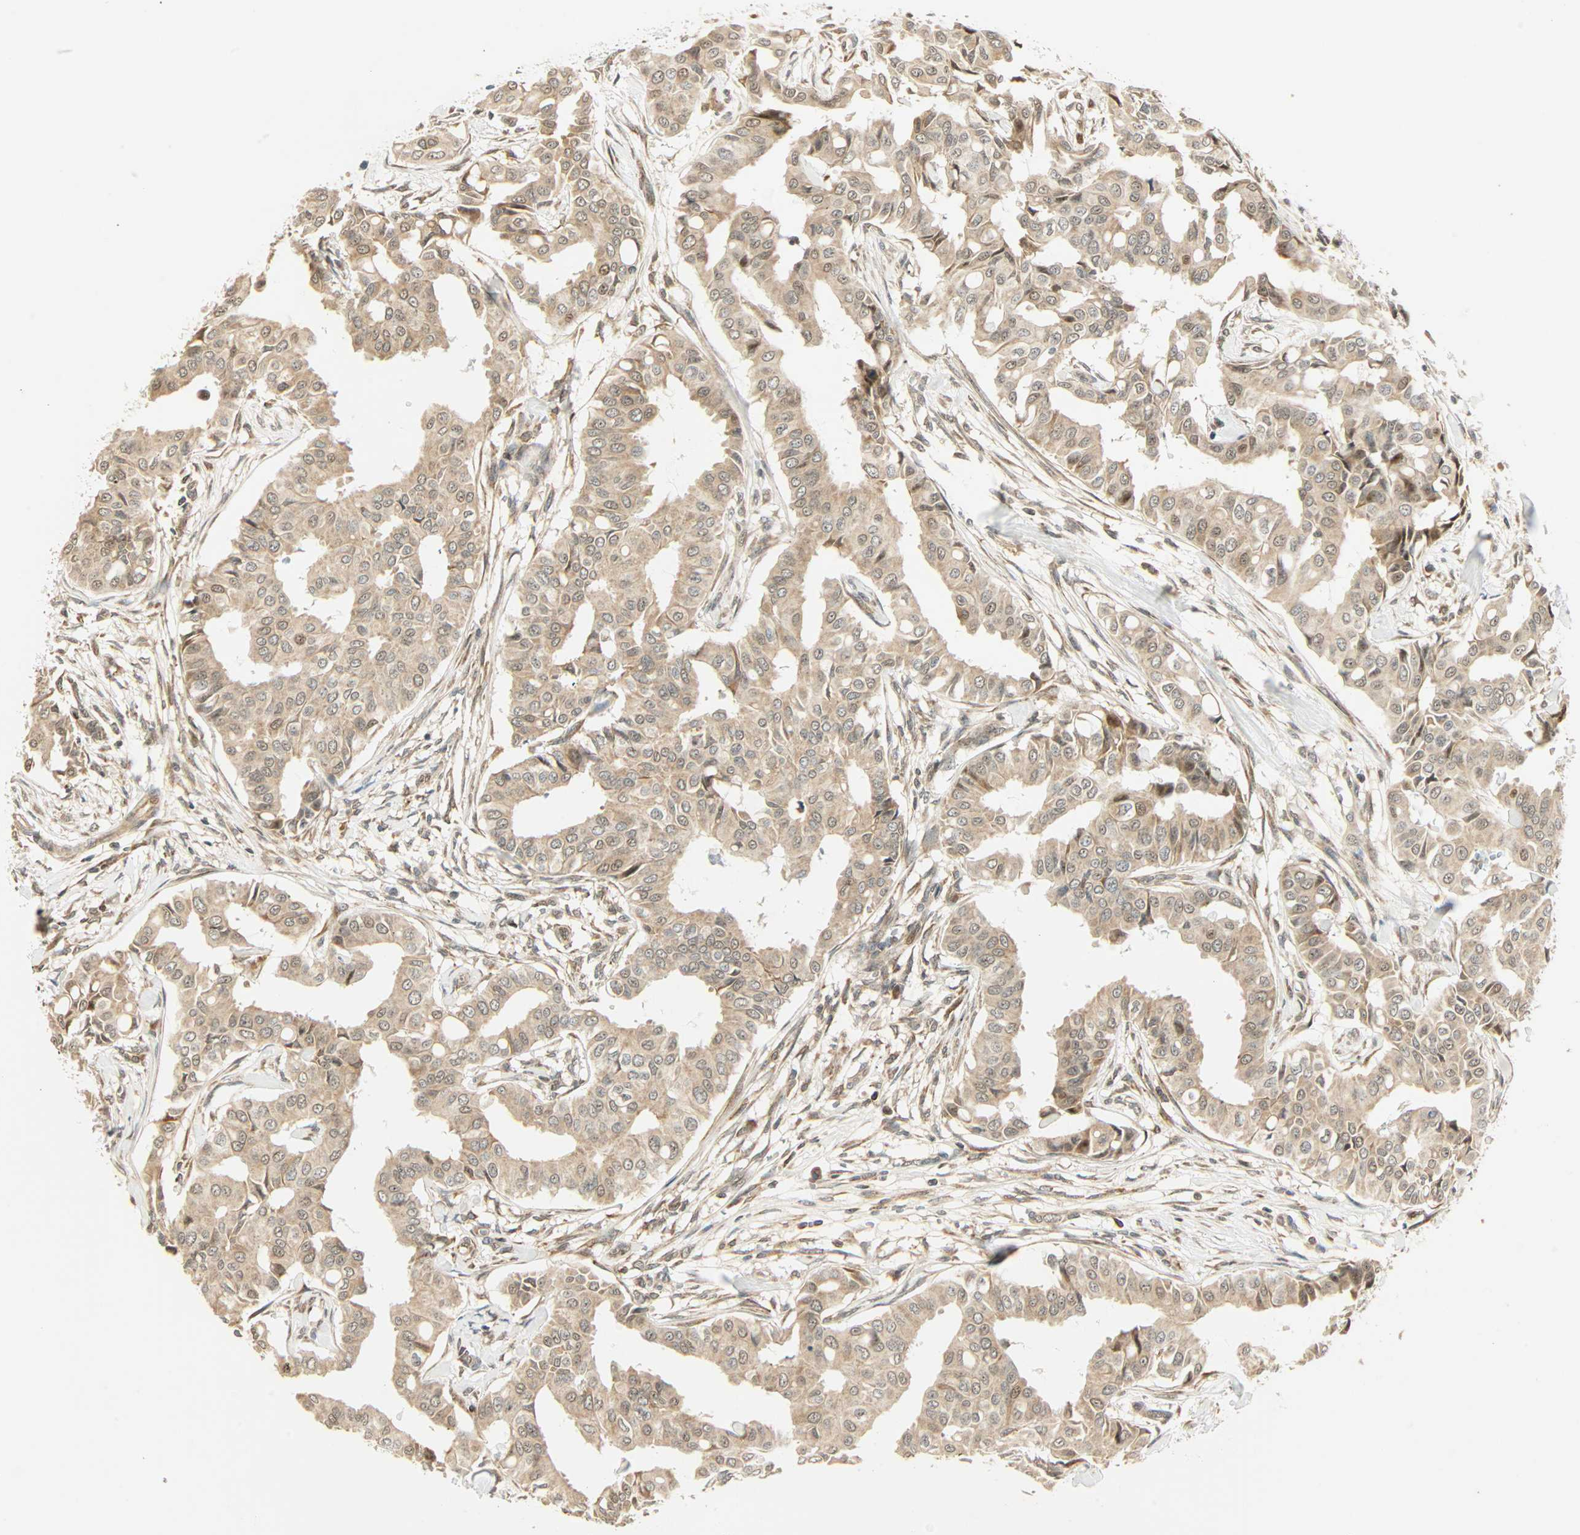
{"staining": {"intensity": "moderate", "quantity": ">75%", "location": "cytoplasmic/membranous"}, "tissue": "head and neck cancer", "cell_type": "Tumor cells", "image_type": "cancer", "snomed": [{"axis": "morphology", "description": "Adenocarcinoma, NOS"}, {"axis": "topography", "description": "Salivary gland"}, {"axis": "topography", "description": "Head-Neck"}], "caption": "Adenocarcinoma (head and neck) stained for a protein (brown) demonstrates moderate cytoplasmic/membranous positive expression in approximately >75% of tumor cells.", "gene": "PNPLA6", "patient": {"sex": "female", "age": 59}}